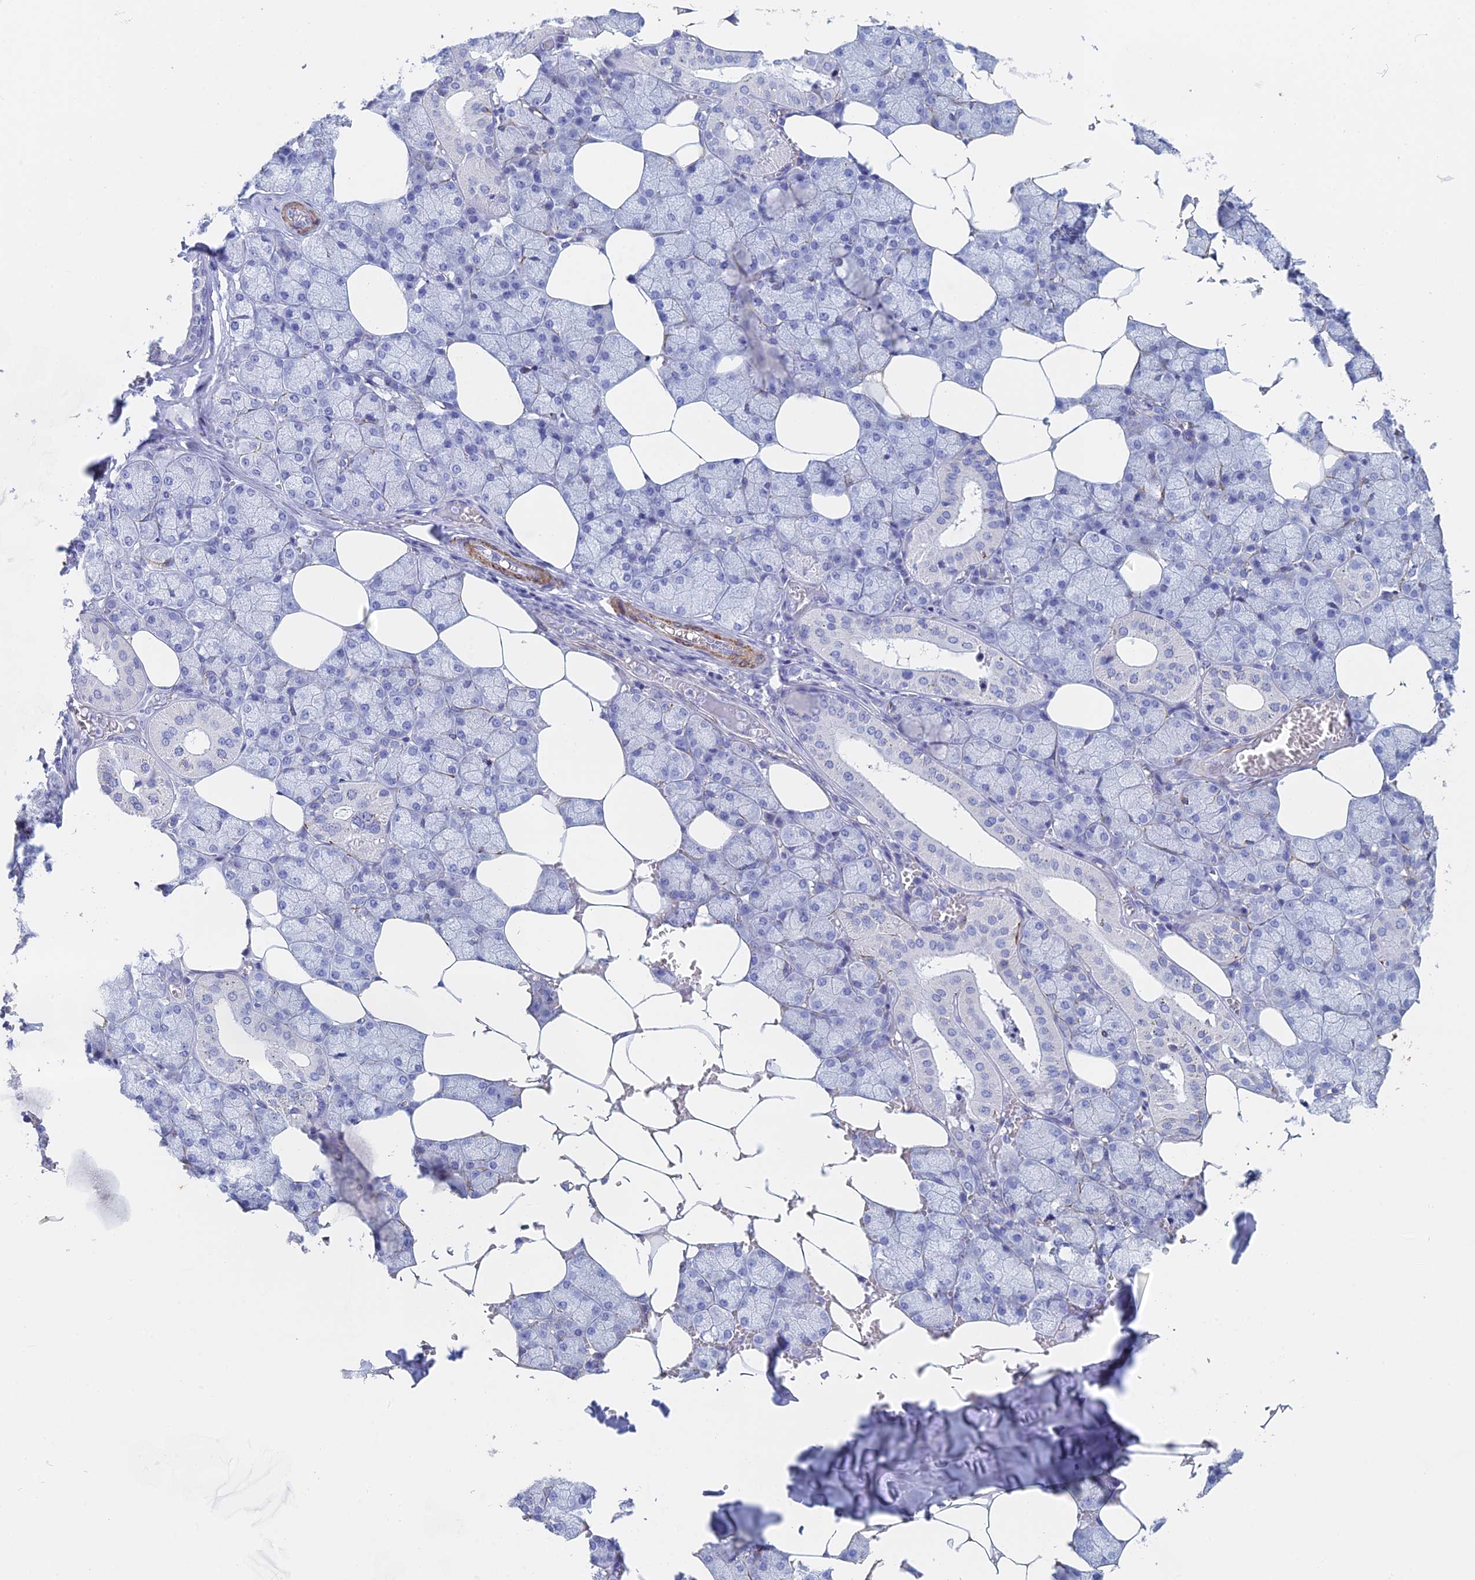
{"staining": {"intensity": "negative", "quantity": "none", "location": "none"}, "tissue": "salivary gland", "cell_type": "Glandular cells", "image_type": "normal", "snomed": [{"axis": "morphology", "description": "Normal tissue, NOS"}, {"axis": "topography", "description": "Salivary gland"}], "caption": "A high-resolution histopathology image shows IHC staining of normal salivary gland, which displays no significant expression in glandular cells. Nuclei are stained in blue.", "gene": "KCNK18", "patient": {"sex": "male", "age": 62}}